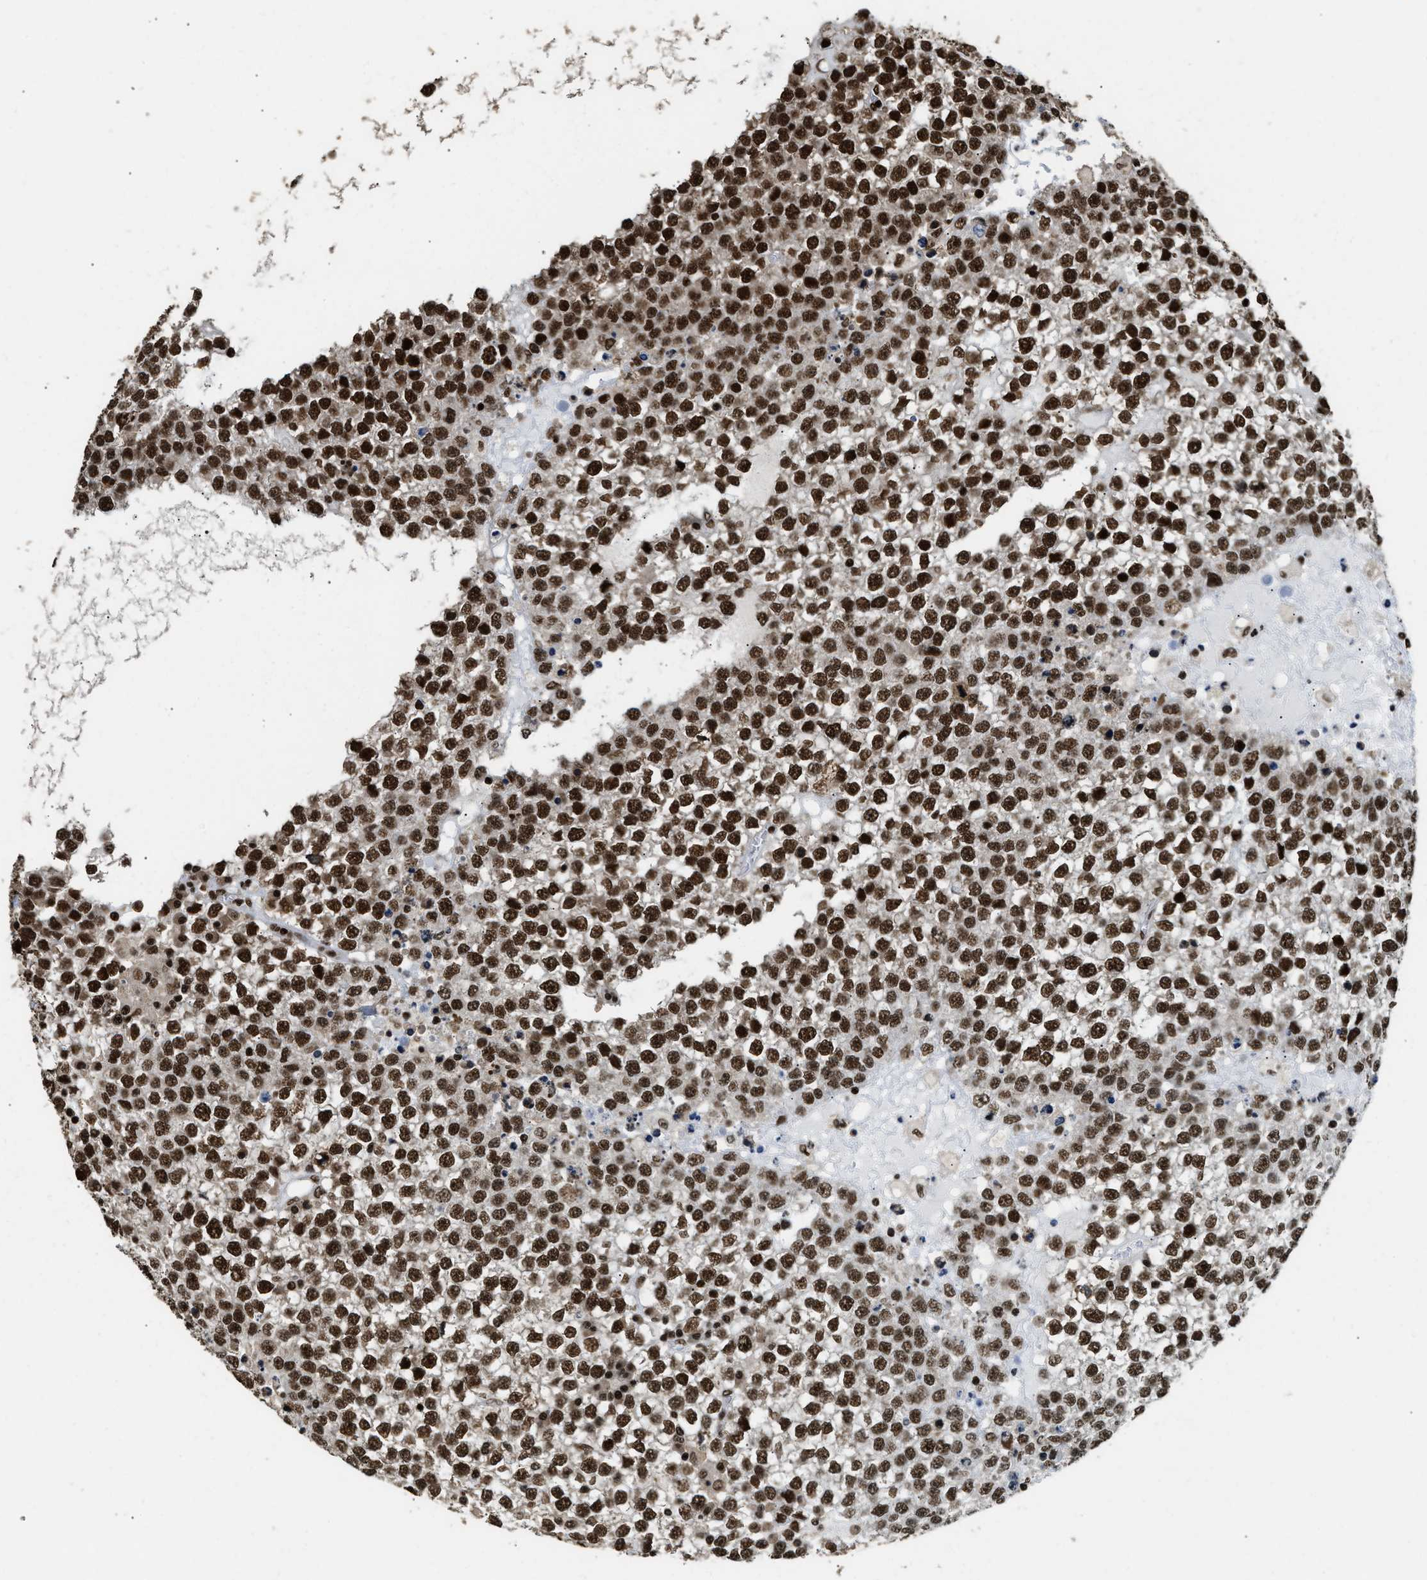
{"staining": {"intensity": "strong", "quantity": ">75%", "location": "nuclear"}, "tissue": "testis cancer", "cell_type": "Tumor cells", "image_type": "cancer", "snomed": [{"axis": "morphology", "description": "Seminoma, NOS"}, {"axis": "topography", "description": "Testis"}], "caption": "Seminoma (testis) stained with a brown dye exhibits strong nuclear positive expression in about >75% of tumor cells.", "gene": "RAD21", "patient": {"sex": "male", "age": 65}}